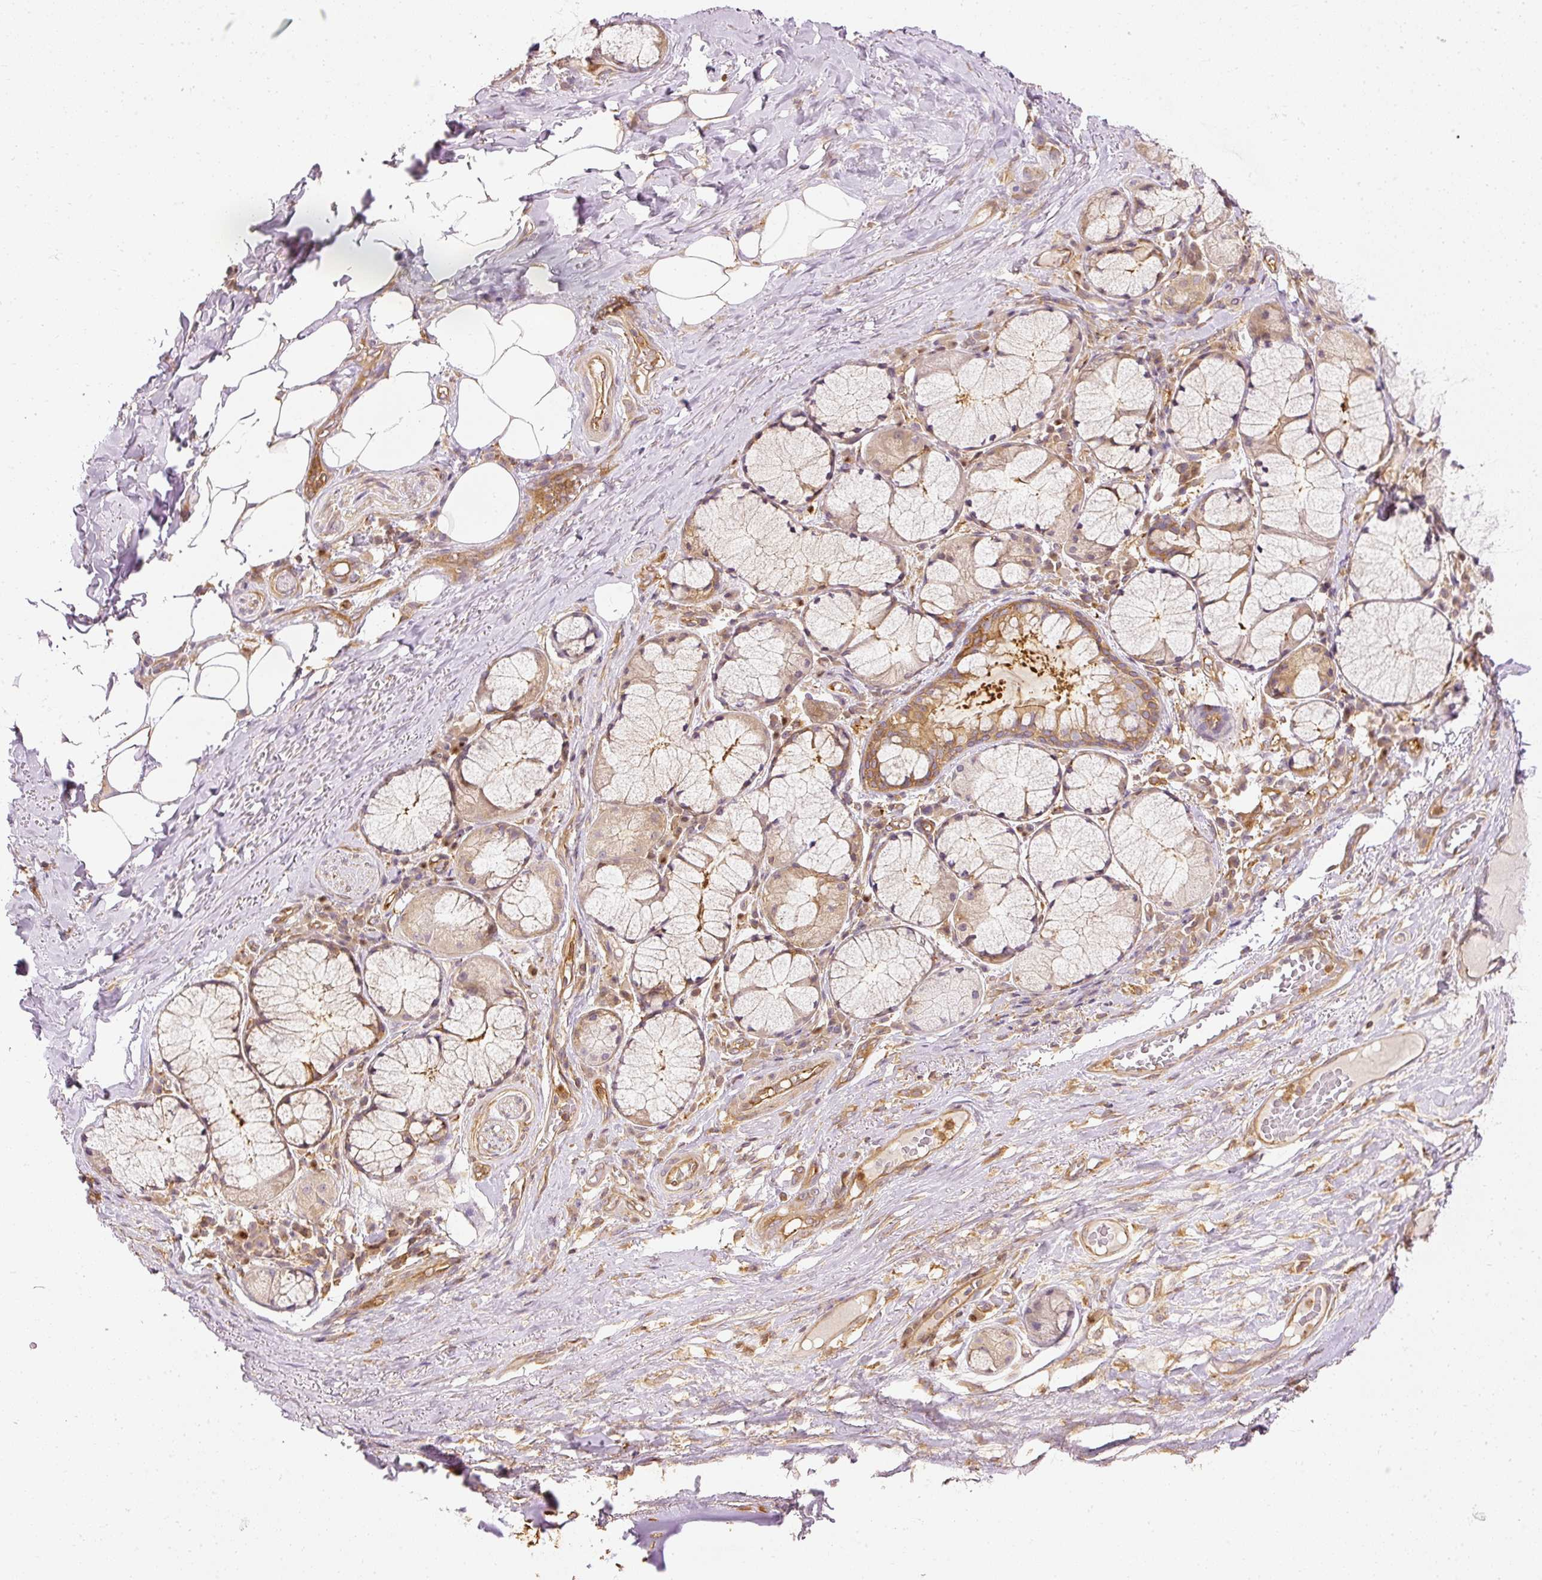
{"staining": {"intensity": "weak", "quantity": ">75%", "location": "cytoplasmic/membranous"}, "tissue": "adipose tissue", "cell_type": "Adipocytes", "image_type": "normal", "snomed": [{"axis": "morphology", "description": "Normal tissue, NOS"}, {"axis": "topography", "description": "Cartilage tissue"}, {"axis": "topography", "description": "Bronchus"}], "caption": "The image displays immunohistochemical staining of normal adipose tissue. There is weak cytoplasmic/membranous staining is seen in approximately >75% of adipocytes.", "gene": "ARMH3", "patient": {"sex": "male", "age": 56}}